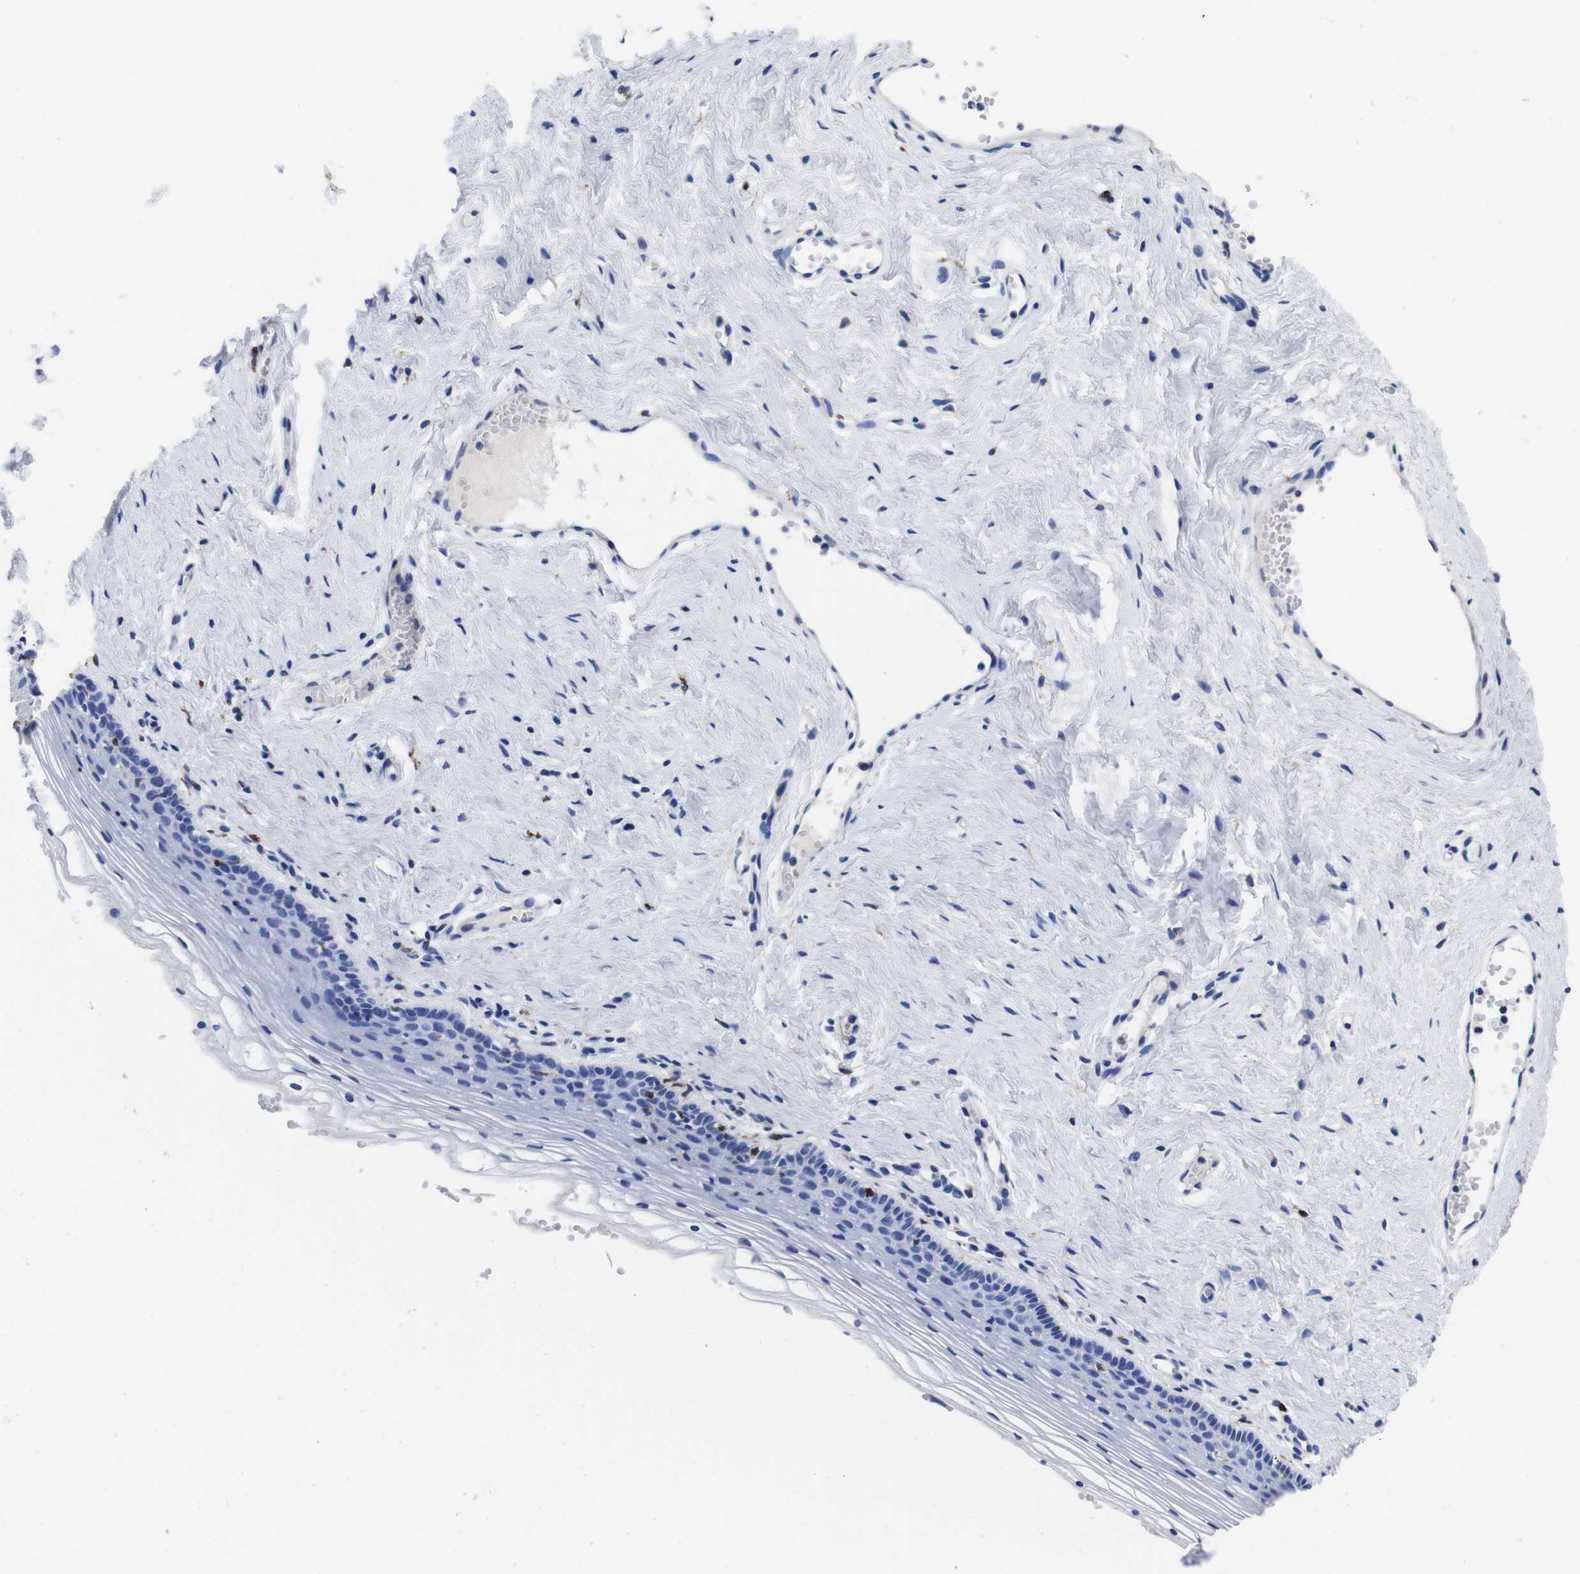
{"staining": {"intensity": "negative", "quantity": "none", "location": "none"}, "tissue": "vagina", "cell_type": "Squamous epithelial cells", "image_type": "normal", "snomed": [{"axis": "morphology", "description": "Normal tissue, NOS"}, {"axis": "topography", "description": "Vagina"}], "caption": "Immunohistochemistry (IHC) of unremarkable vagina demonstrates no expression in squamous epithelial cells.", "gene": "ENSG00000248993", "patient": {"sex": "female", "age": 32}}